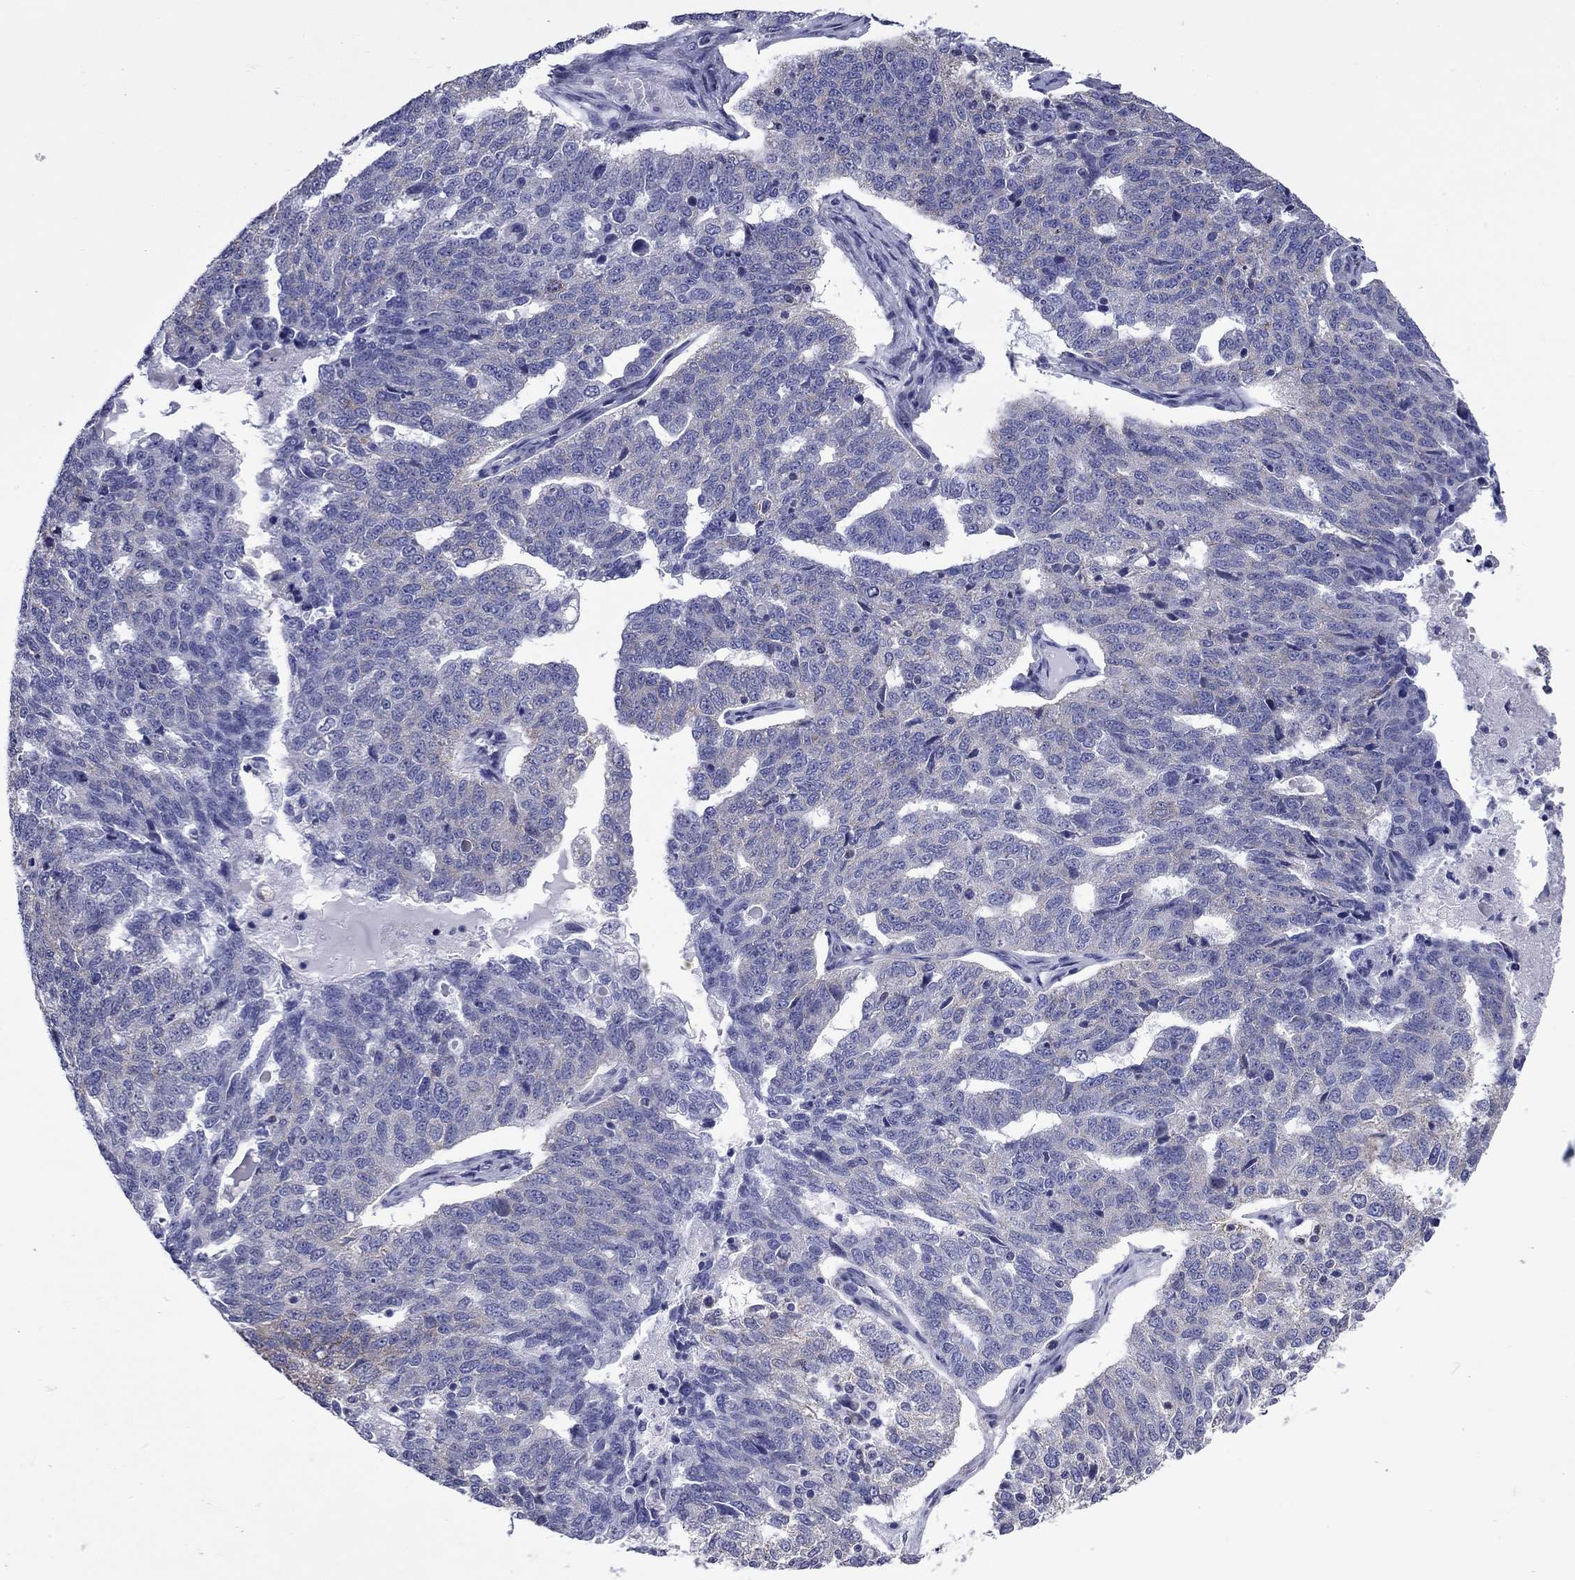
{"staining": {"intensity": "moderate", "quantity": "<25%", "location": "cytoplasmic/membranous"}, "tissue": "ovarian cancer", "cell_type": "Tumor cells", "image_type": "cancer", "snomed": [{"axis": "morphology", "description": "Cystadenocarcinoma, serous, NOS"}, {"axis": "topography", "description": "Ovary"}], "caption": "A histopathology image of human ovarian cancer (serous cystadenocarcinoma) stained for a protein demonstrates moderate cytoplasmic/membranous brown staining in tumor cells.", "gene": "ACADSB", "patient": {"sex": "female", "age": 71}}